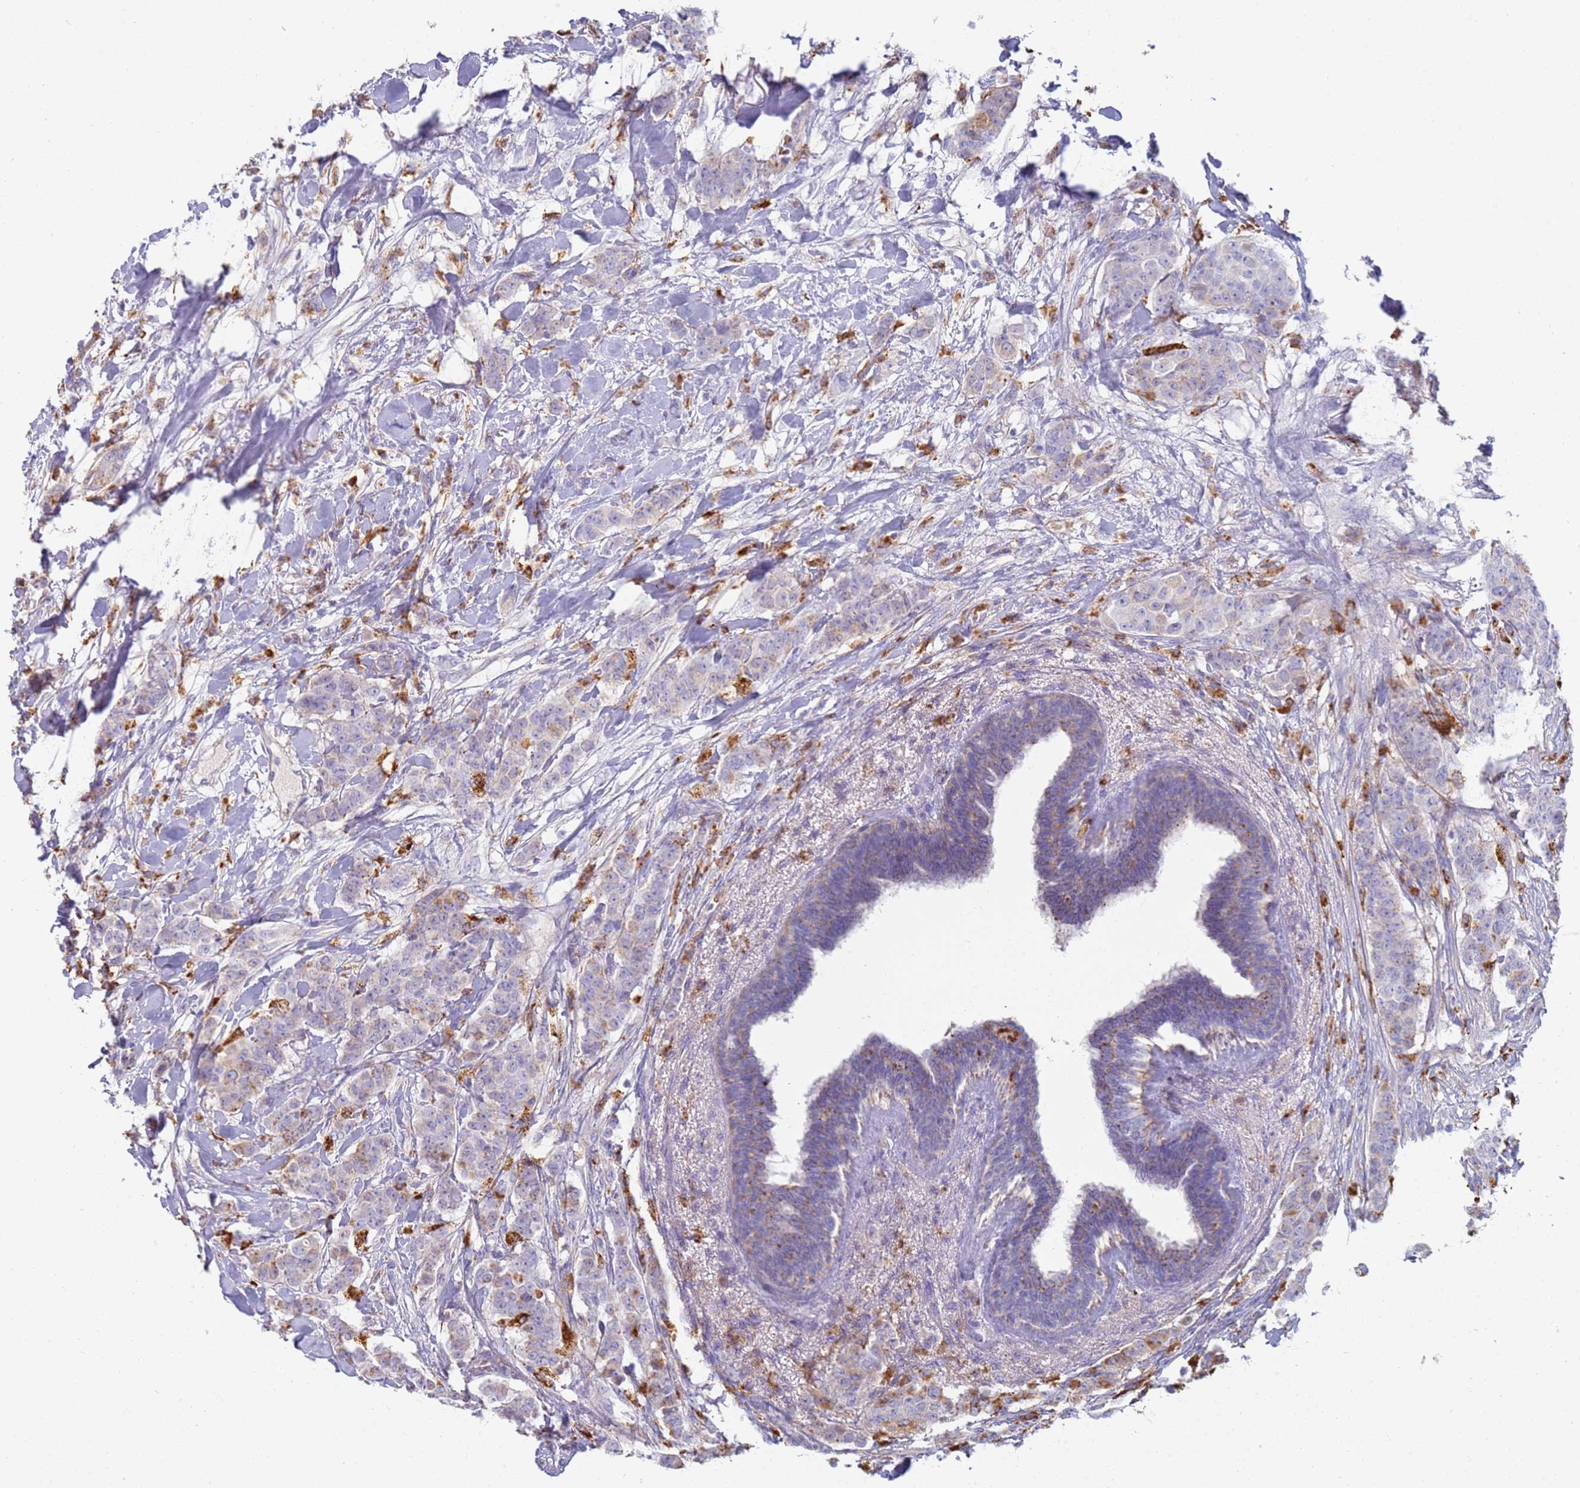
{"staining": {"intensity": "negative", "quantity": "none", "location": "none"}, "tissue": "breast cancer", "cell_type": "Tumor cells", "image_type": "cancer", "snomed": [{"axis": "morphology", "description": "Duct carcinoma"}, {"axis": "topography", "description": "Breast"}], "caption": "Immunohistochemistry of breast intraductal carcinoma reveals no staining in tumor cells.", "gene": "TMEM229B", "patient": {"sex": "female", "age": 40}}